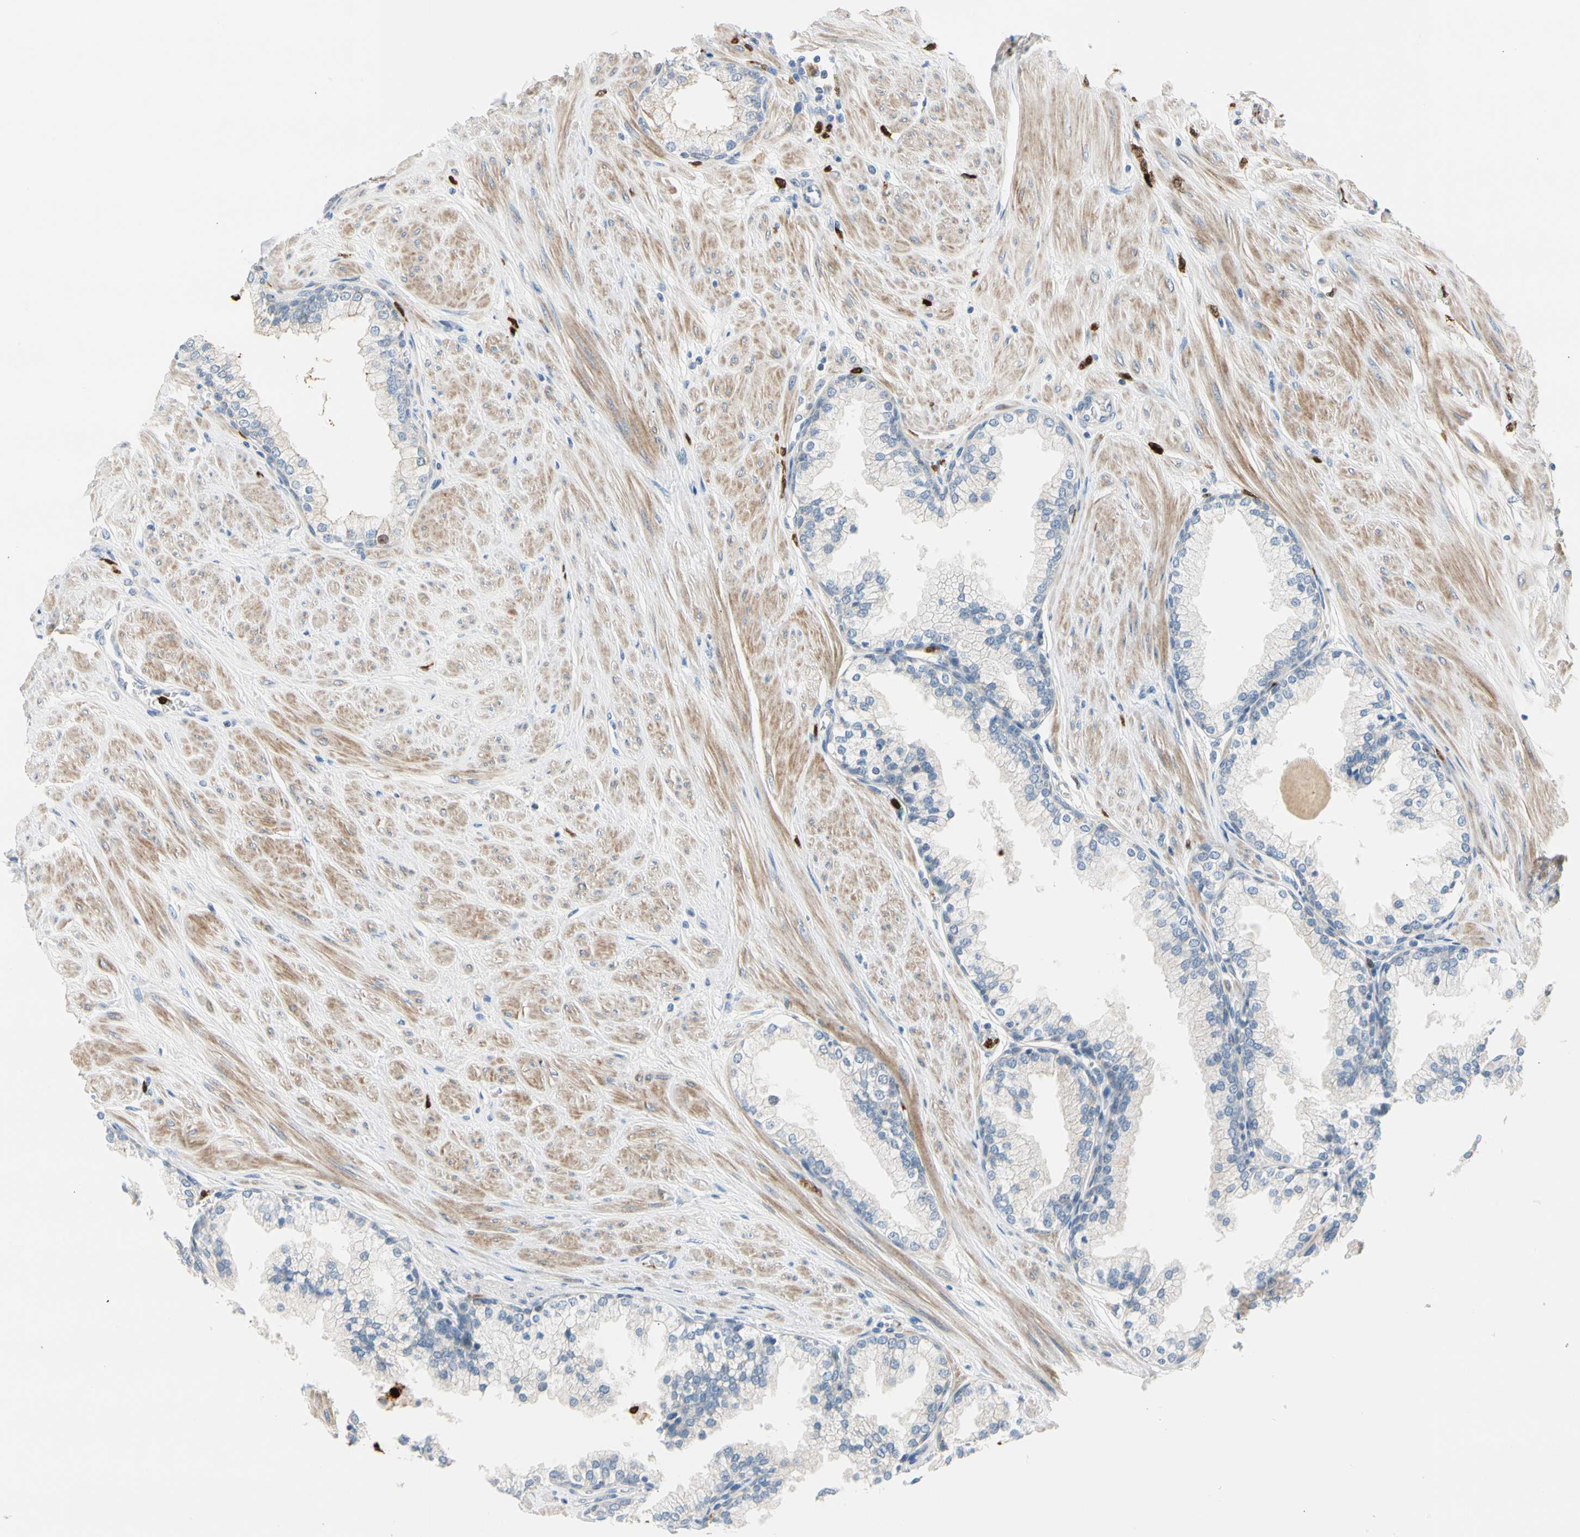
{"staining": {"intensity": "moderate", "quantity": ">75%", "location": "cytoplasmic/membranous"}, "tissue": "prostate", "cell_type": "Glandular cells", "image_type": "normal", "snomed": [{"axis": "morphology", "description": "Normal tissue, NOS"}, {"axis": "topography", "description": "Prostate"}], "caption": "There is medium levels of moderate cytoplasmic/membranous staining in glandular cells of normal prostate, as demonstrated by immunohistochemical staining (brown color).", "gene": "TRAF5", "patient": {"sex": "male", "age": 51}}